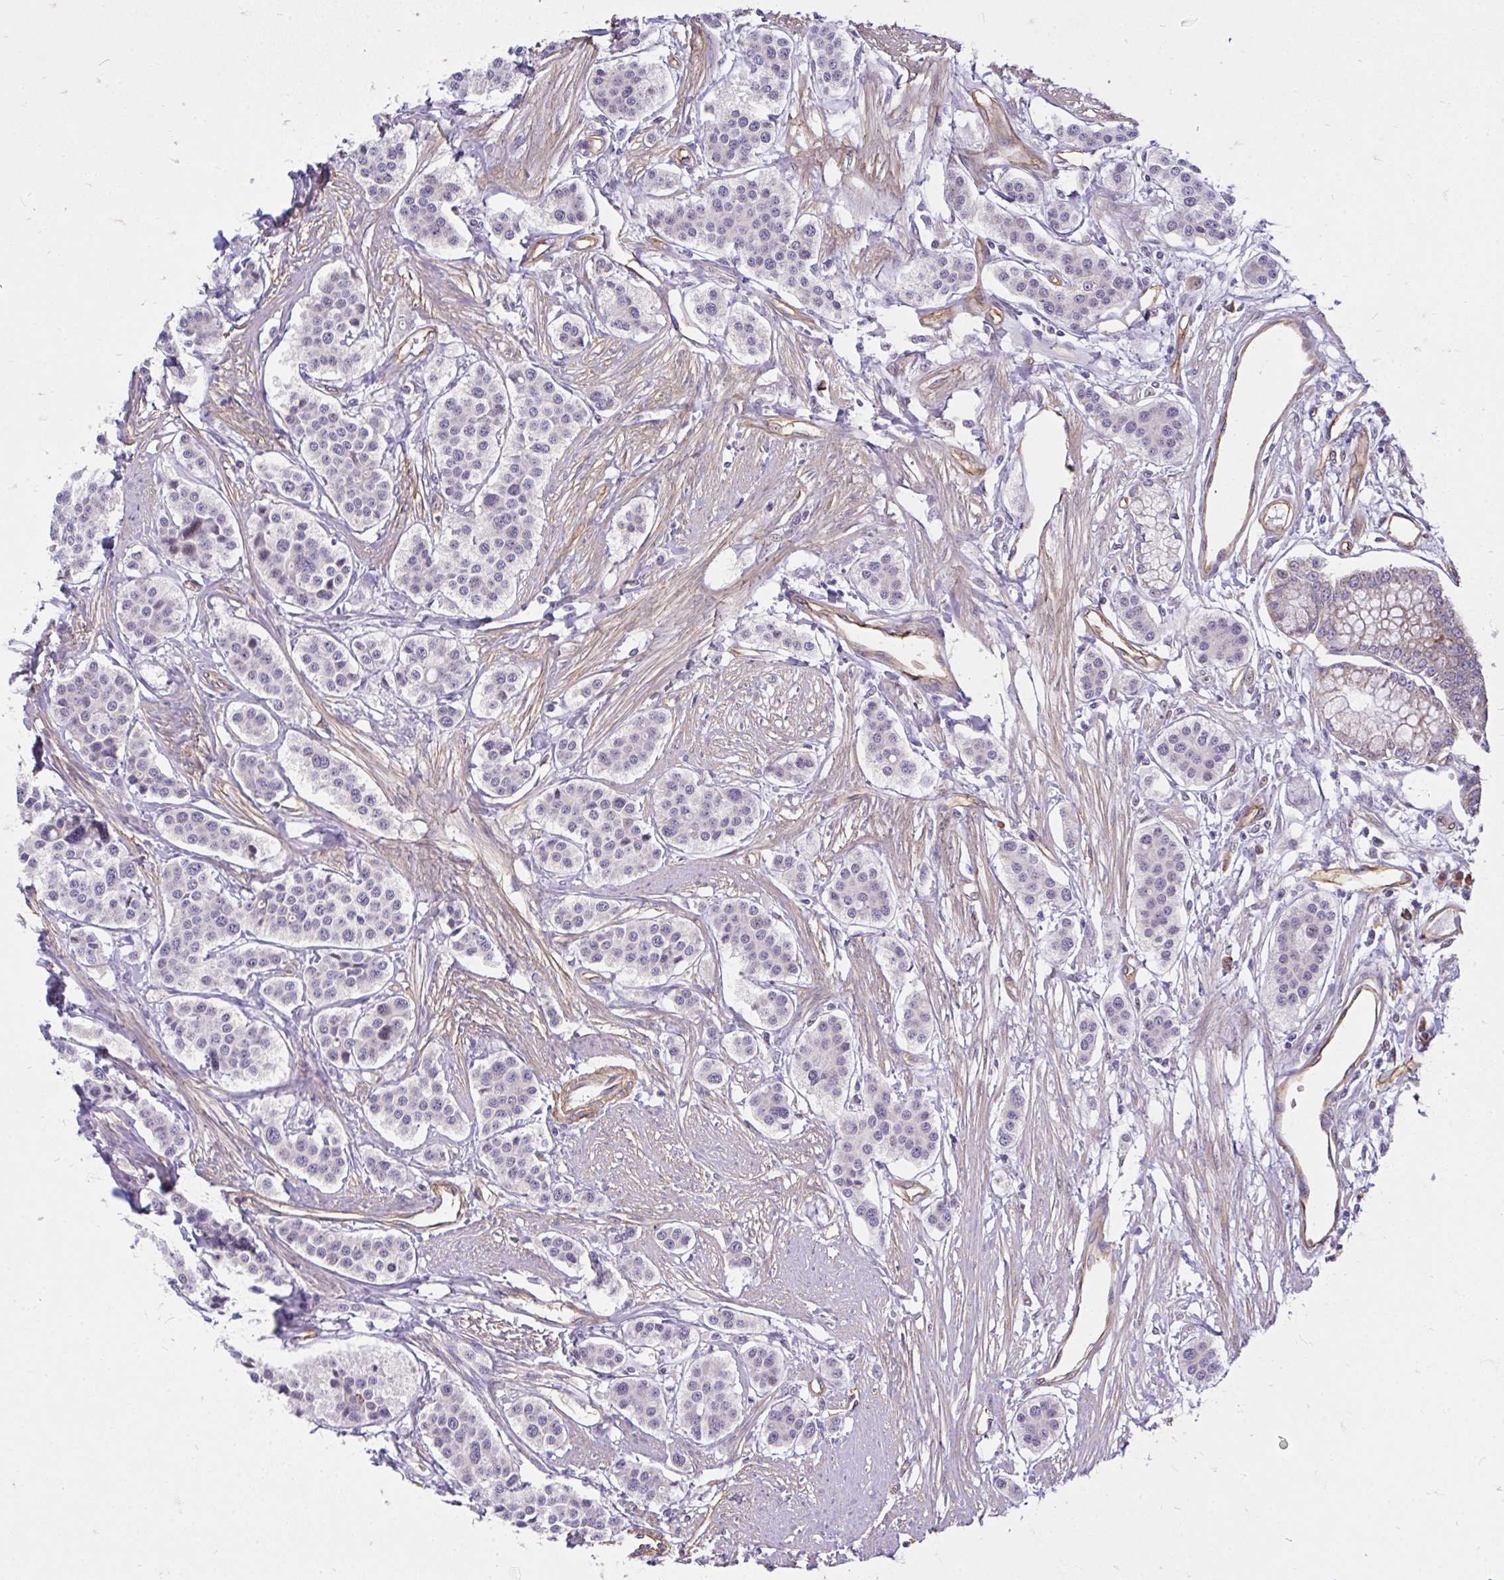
{"staining": {"intensity": "negative", "quantity": "none", "location": "none"}, "tissue": "carcinoid", "cell_type": "Tumor cells", "image_type": "cancer", "snomed": [{"axis": "morphology", "description": "Carcinoid, malignant, NOS"}, {"axis": "topography", "description": "Small intestine"}], "caption": "High power microscopy micrograph of an immunohistochemistry micrograph of carcinoid, revealing no significant expression in tumor cells.", "gene": "RSKR", "patient": {"sex": "male", "age": 60}}